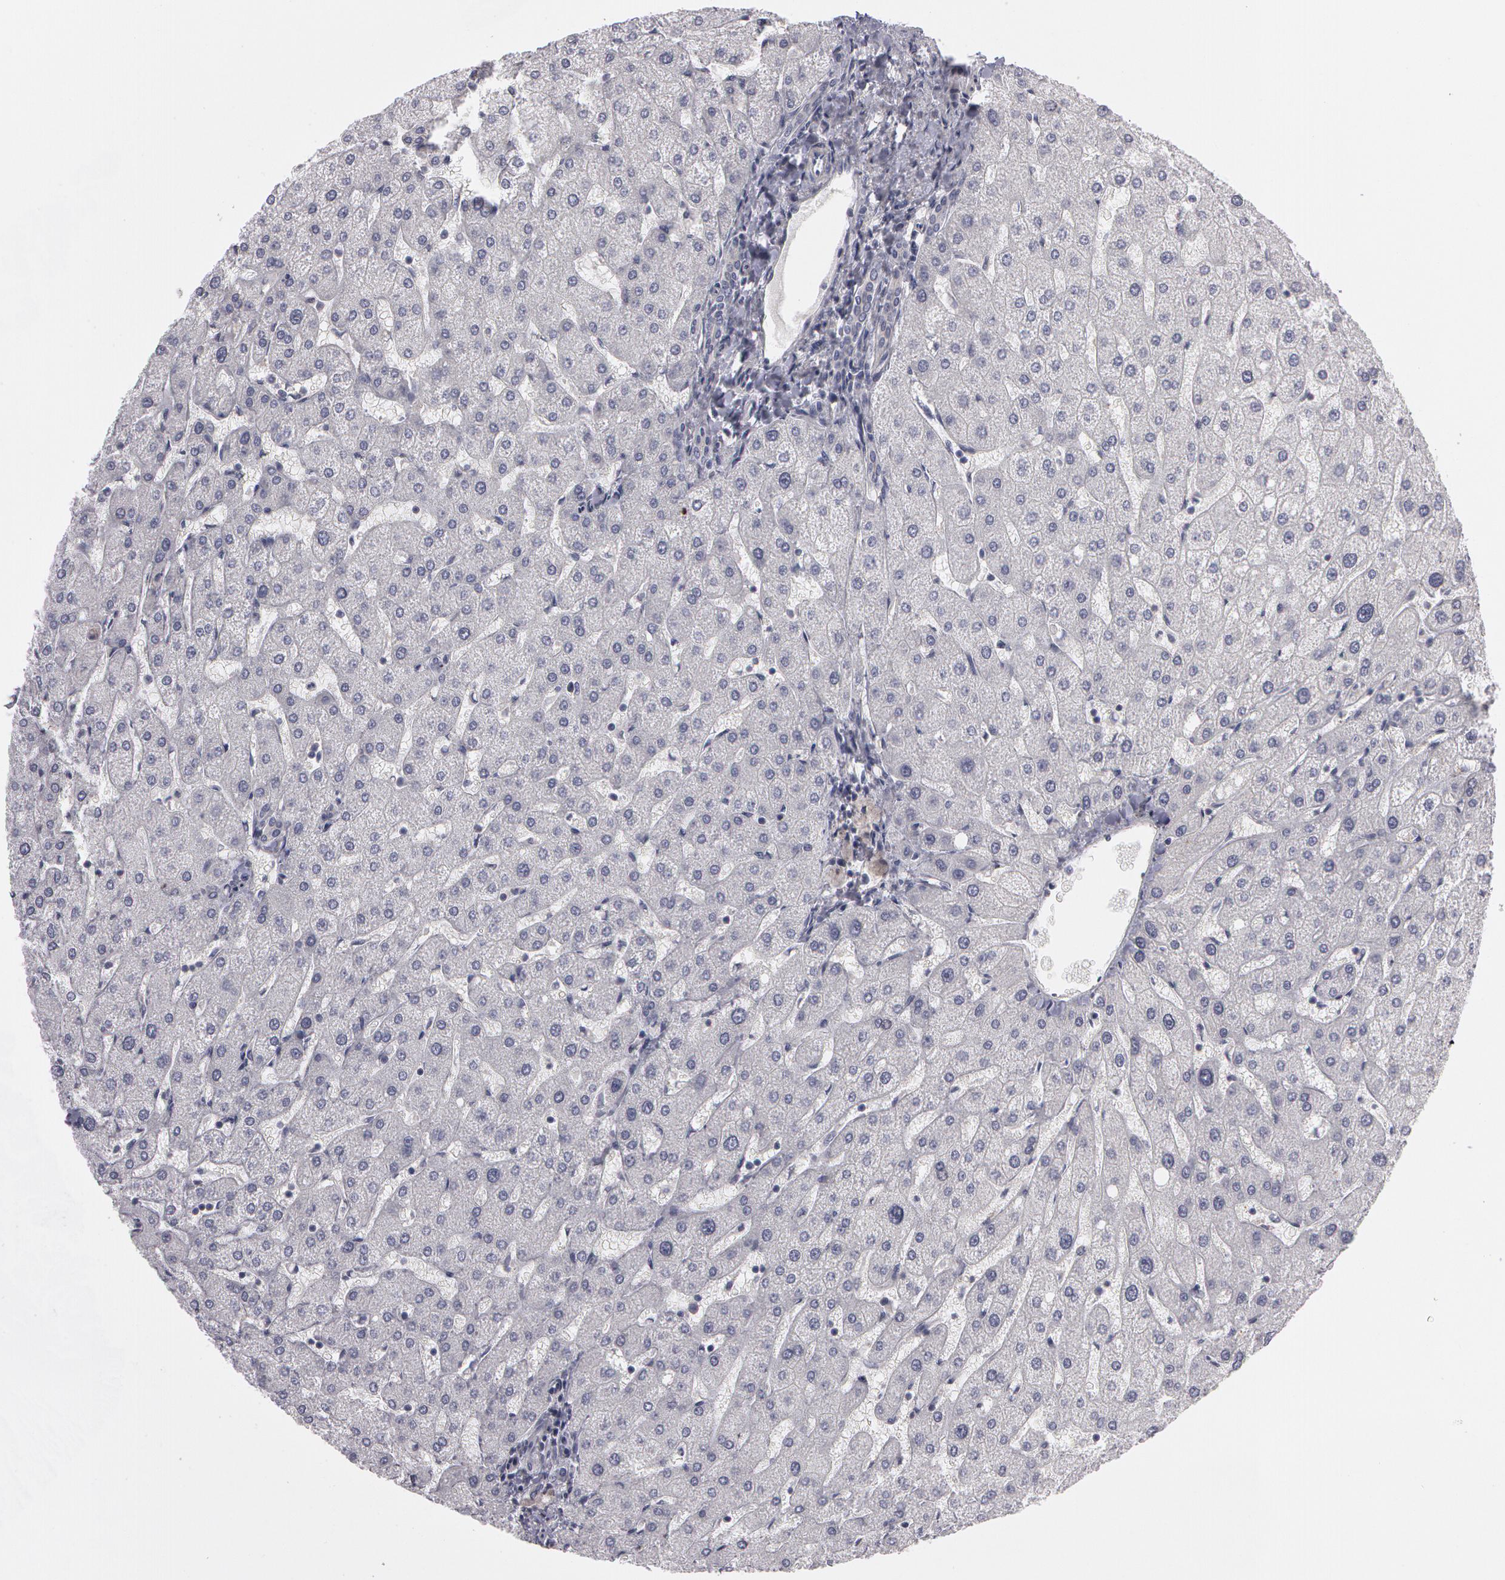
{"staining": {"intensity": "negative", "quantity": "none", "location": "none"}, "tissue": "liver", "cell_type": "Cholangiocytes", "image_type": "normal", "snomed": [{"axis": "morphology", "description": "Normal tissue, NOS"}, {"axis": "topography", "description": "Liver"}], "caption": "IHC histopathology image of benign liver: liver stained with DAB shows no significant protein positivity in cholangiocytes. (Stains: DAB (3,3'-diaminobenzidine) IHC with hematoxylin counter stain, Microscopy: brightfield microscopy at high magnification).", "gene": "NEK9", "patient": {"sex": "male", "age": 67}}